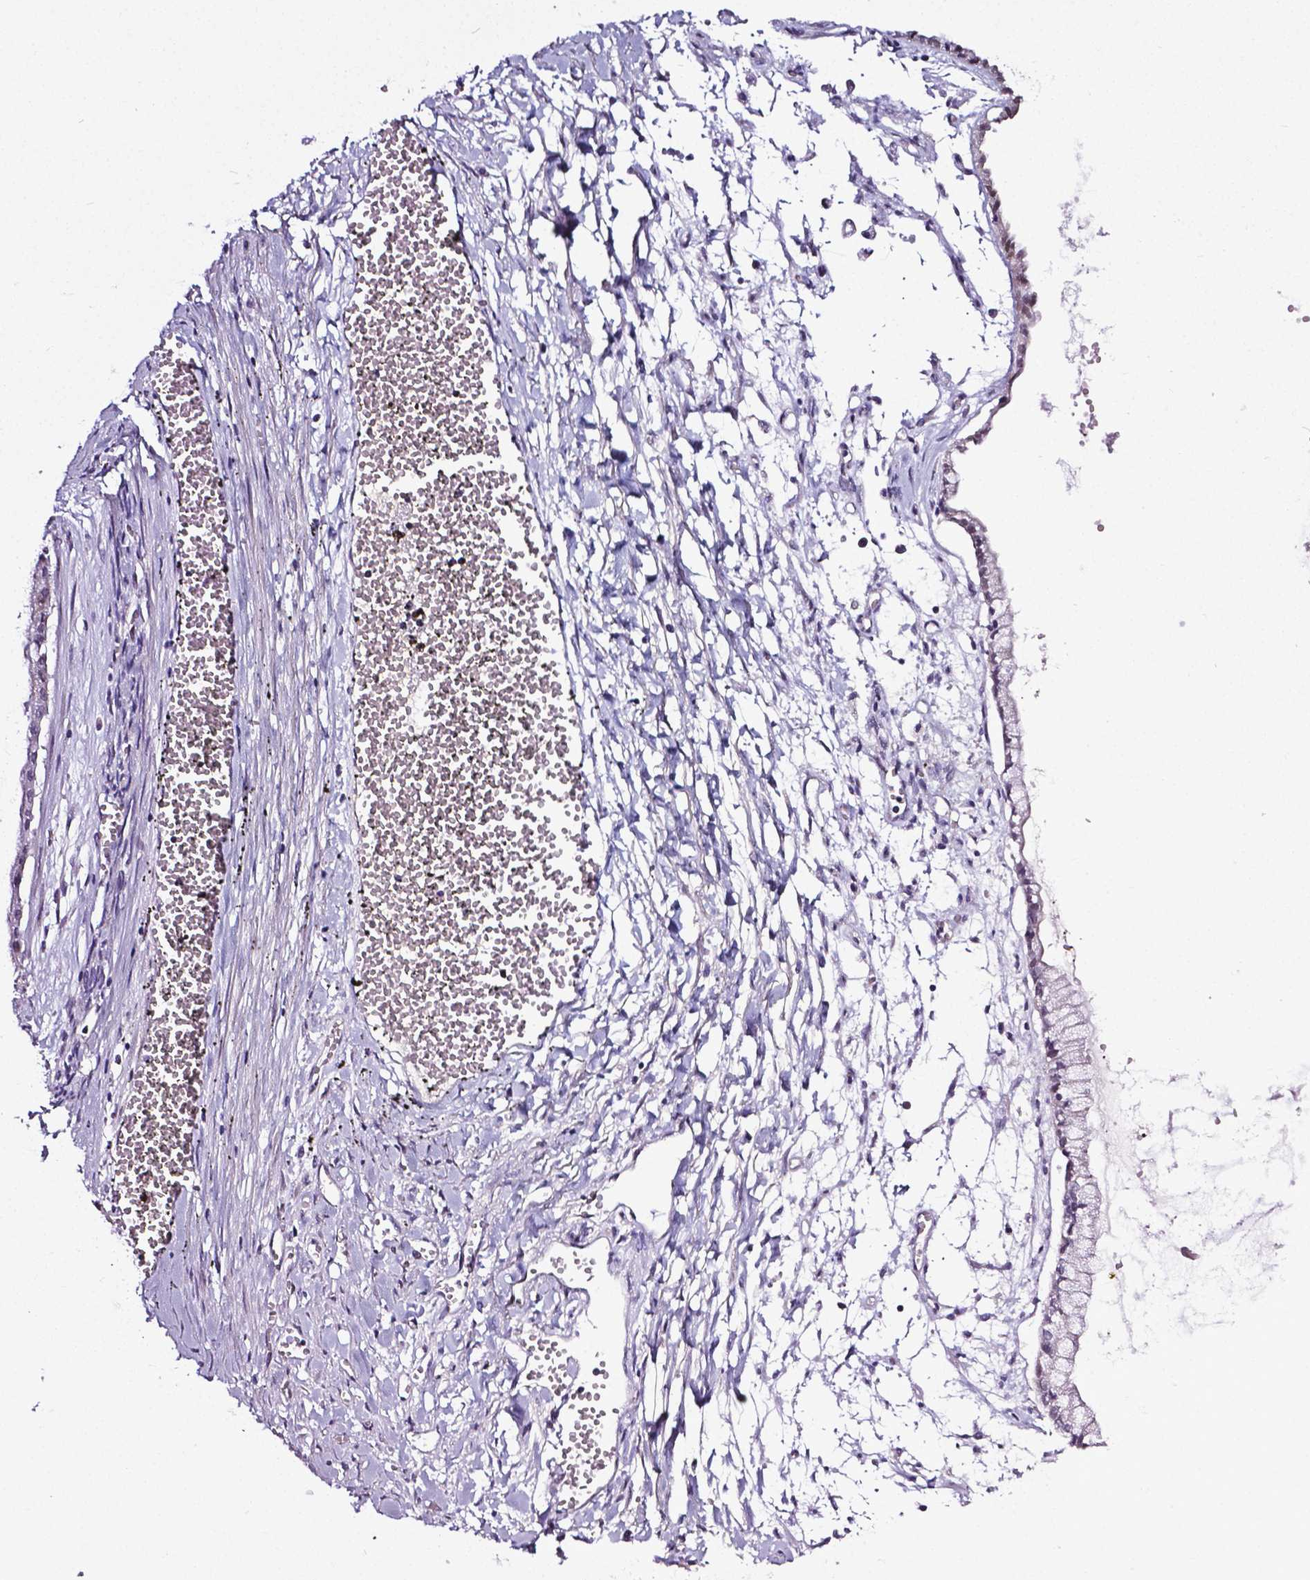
{"staining": {"intensity": "weak", "quantity": "25%-75%", "location": "nuclear"}, "tissue": "ovarian cancer", "cell_type": "Tumor cells", "image_type": "cancer", "snomed": [{"axis": "morphology", "description": "Cystadenocarcinoma, mucinous, NOS"}, {"axis": "topography", "description": "Ovary"}], "caption": "Ovarian cancer stained with a brown dye shows weak nuclear positive staining in approximately 25%-75% of tumor cells.", "gene": "PTGER3", "patient": {"sex": "female", "age": 67}}